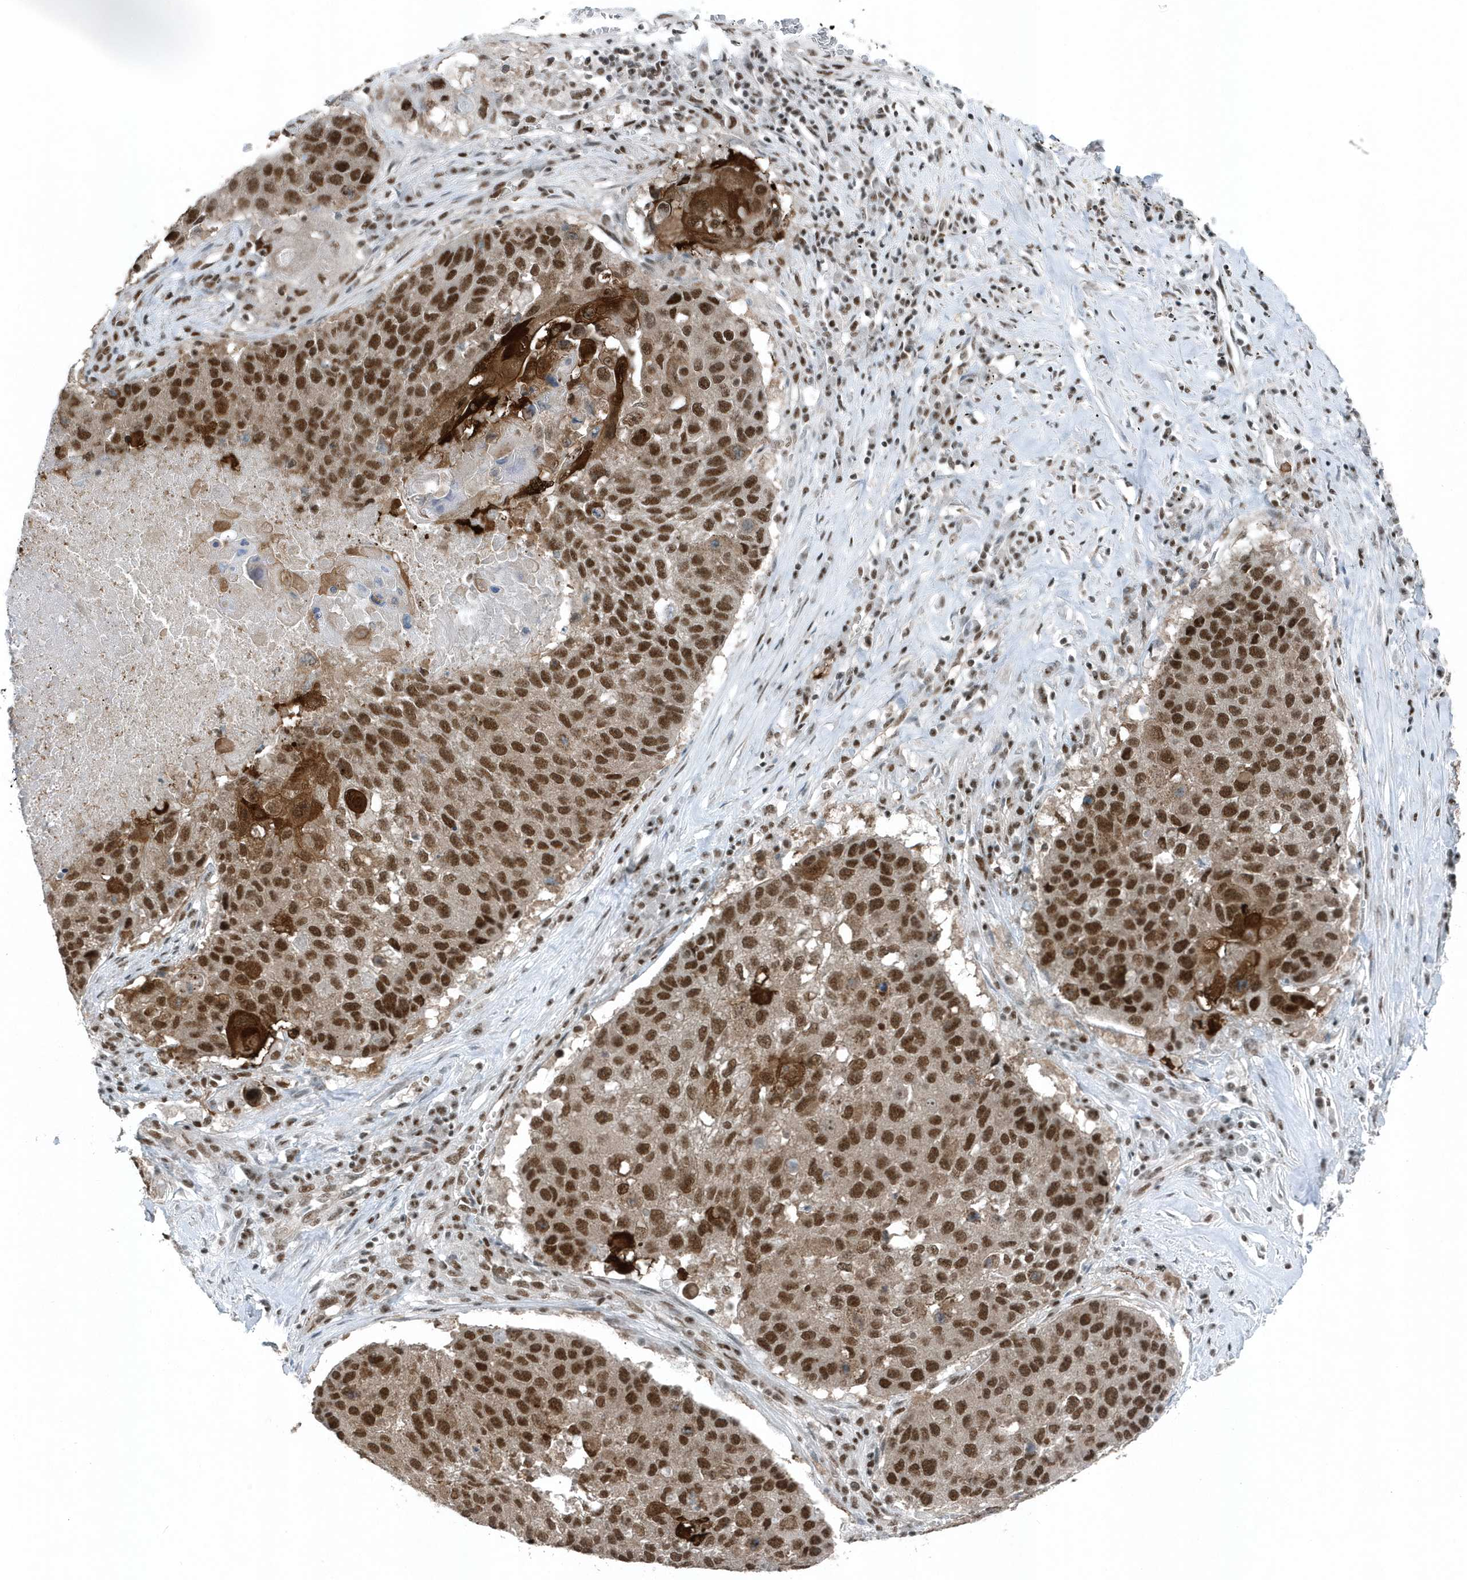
{"staining": {"intensity": "strong", "quantity": ">75%", "location": "cytoplasmic/membranous,nuclear"}, "tissue": "lung cancer", "cell_type": "Tumor cells", "image_type": "cancer", "snomed": [{"axis": "morphology", "description": "Squamous cell carcinoma, NOS"}, {"axis": "topography", "description": "Lung"}], "caption": "Immunohistochemical staining of human lung cancer (squamous cell carcinoma) exhibits high levels of strong cytoplasmic/membranous and nuclear positivity in approximately >75% of tumor cells.", "gene": "YTHDC1", "patient": {"sex": "male", "age": 61}}